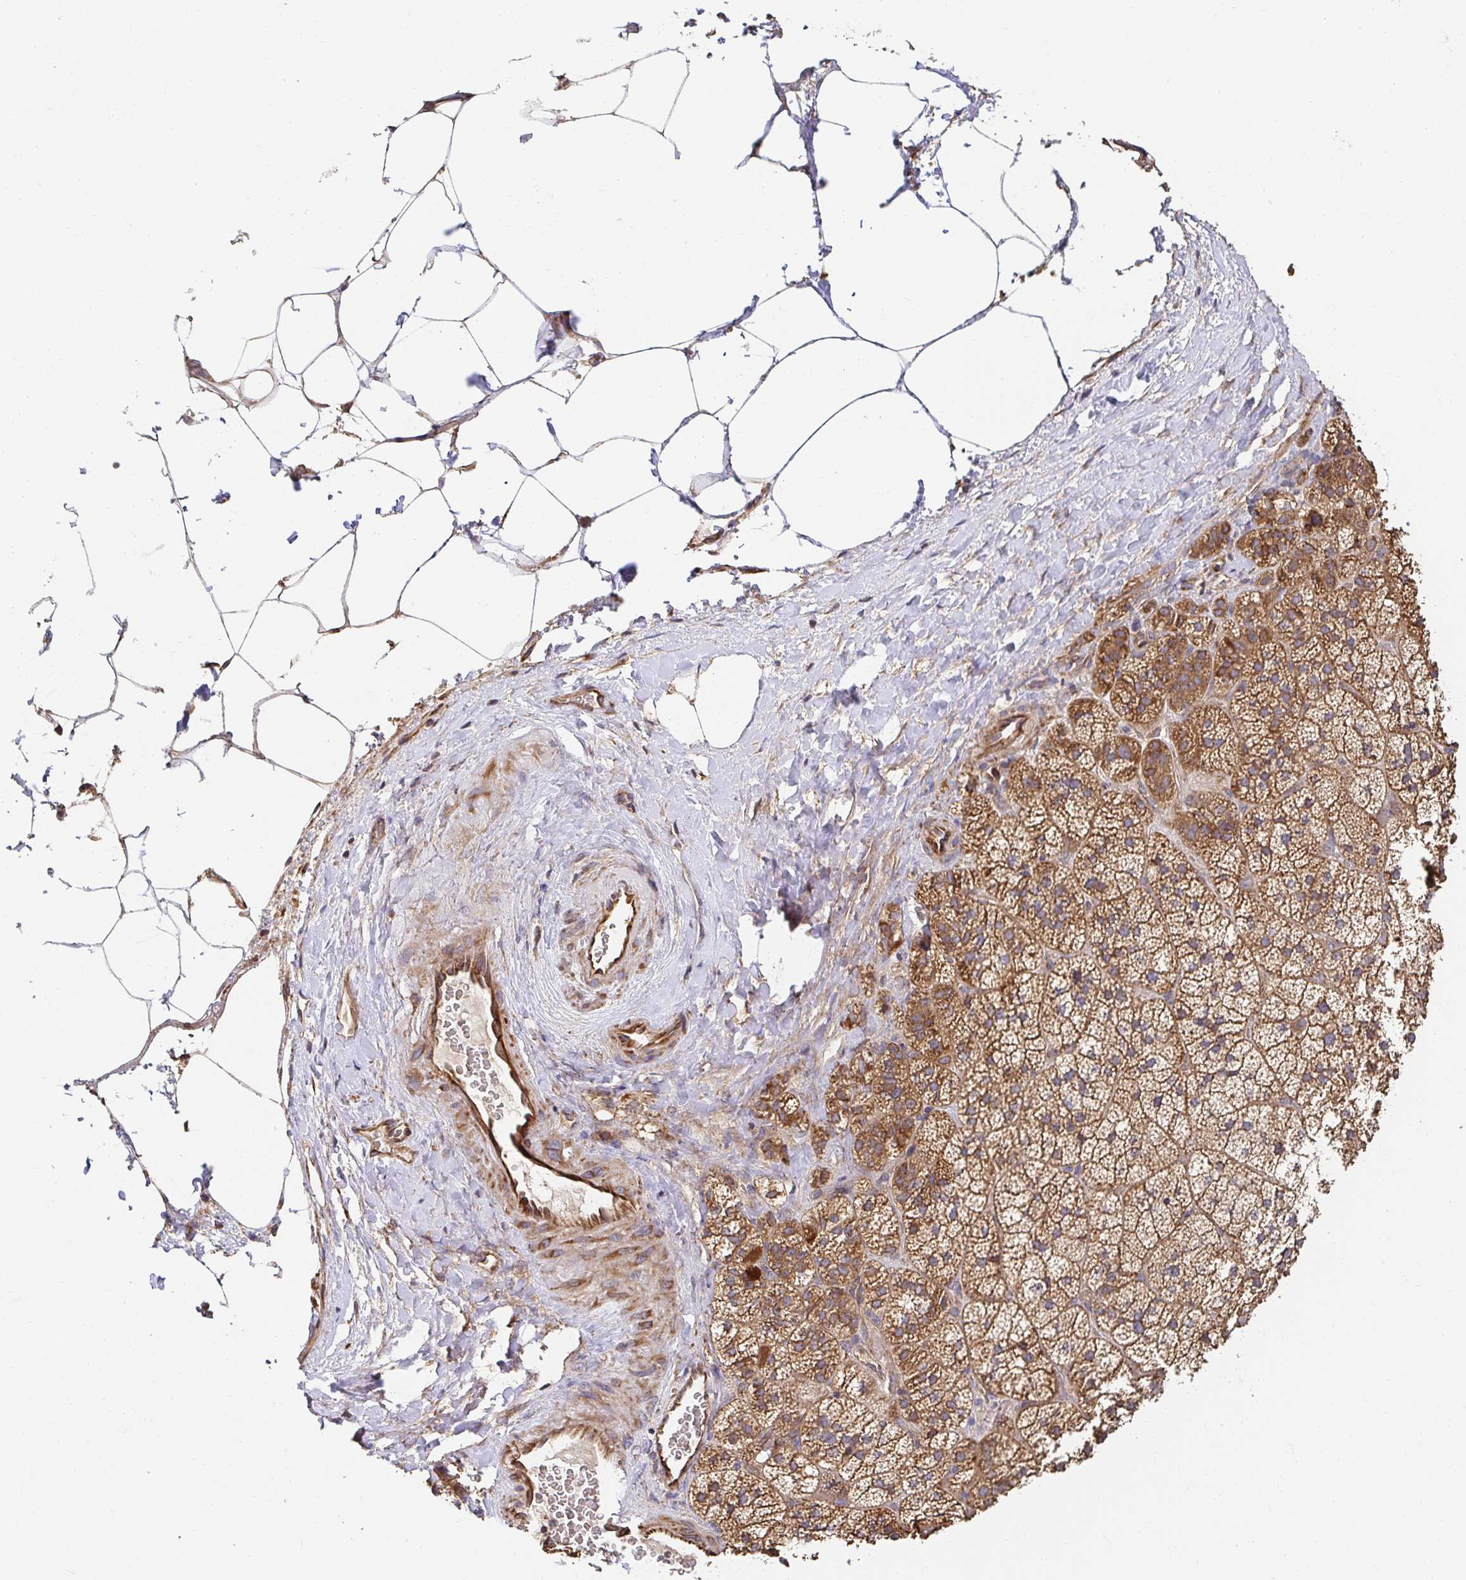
{"staining": {"intensity": "moderate", "quantity": ">75%", "location": "cytoplasmic/membranous"}, "tissue": "adrenal gland", "cell_type": "Glandular cells", "image_type": "normal", "snomed": [{"axis": "morphology", "description": "Normal tissue, NOS"}, {"axis": "topography", "description": "Adrenal gland"}], "caption": "Immunohistochemical staining of normal human adrenal gland shows >75% levels of moderate cytoplasmic/membranous protein staining in approximately >75% of glandular cells. The protein of interest is stained brown, and the nuclei are stained in blue (DAB (3,3'-diaminobenzidine) IHC with brightfield microscopy, high magnification).", "gene": "APBB1", "patient": {"sex": "male", "age": 57}}